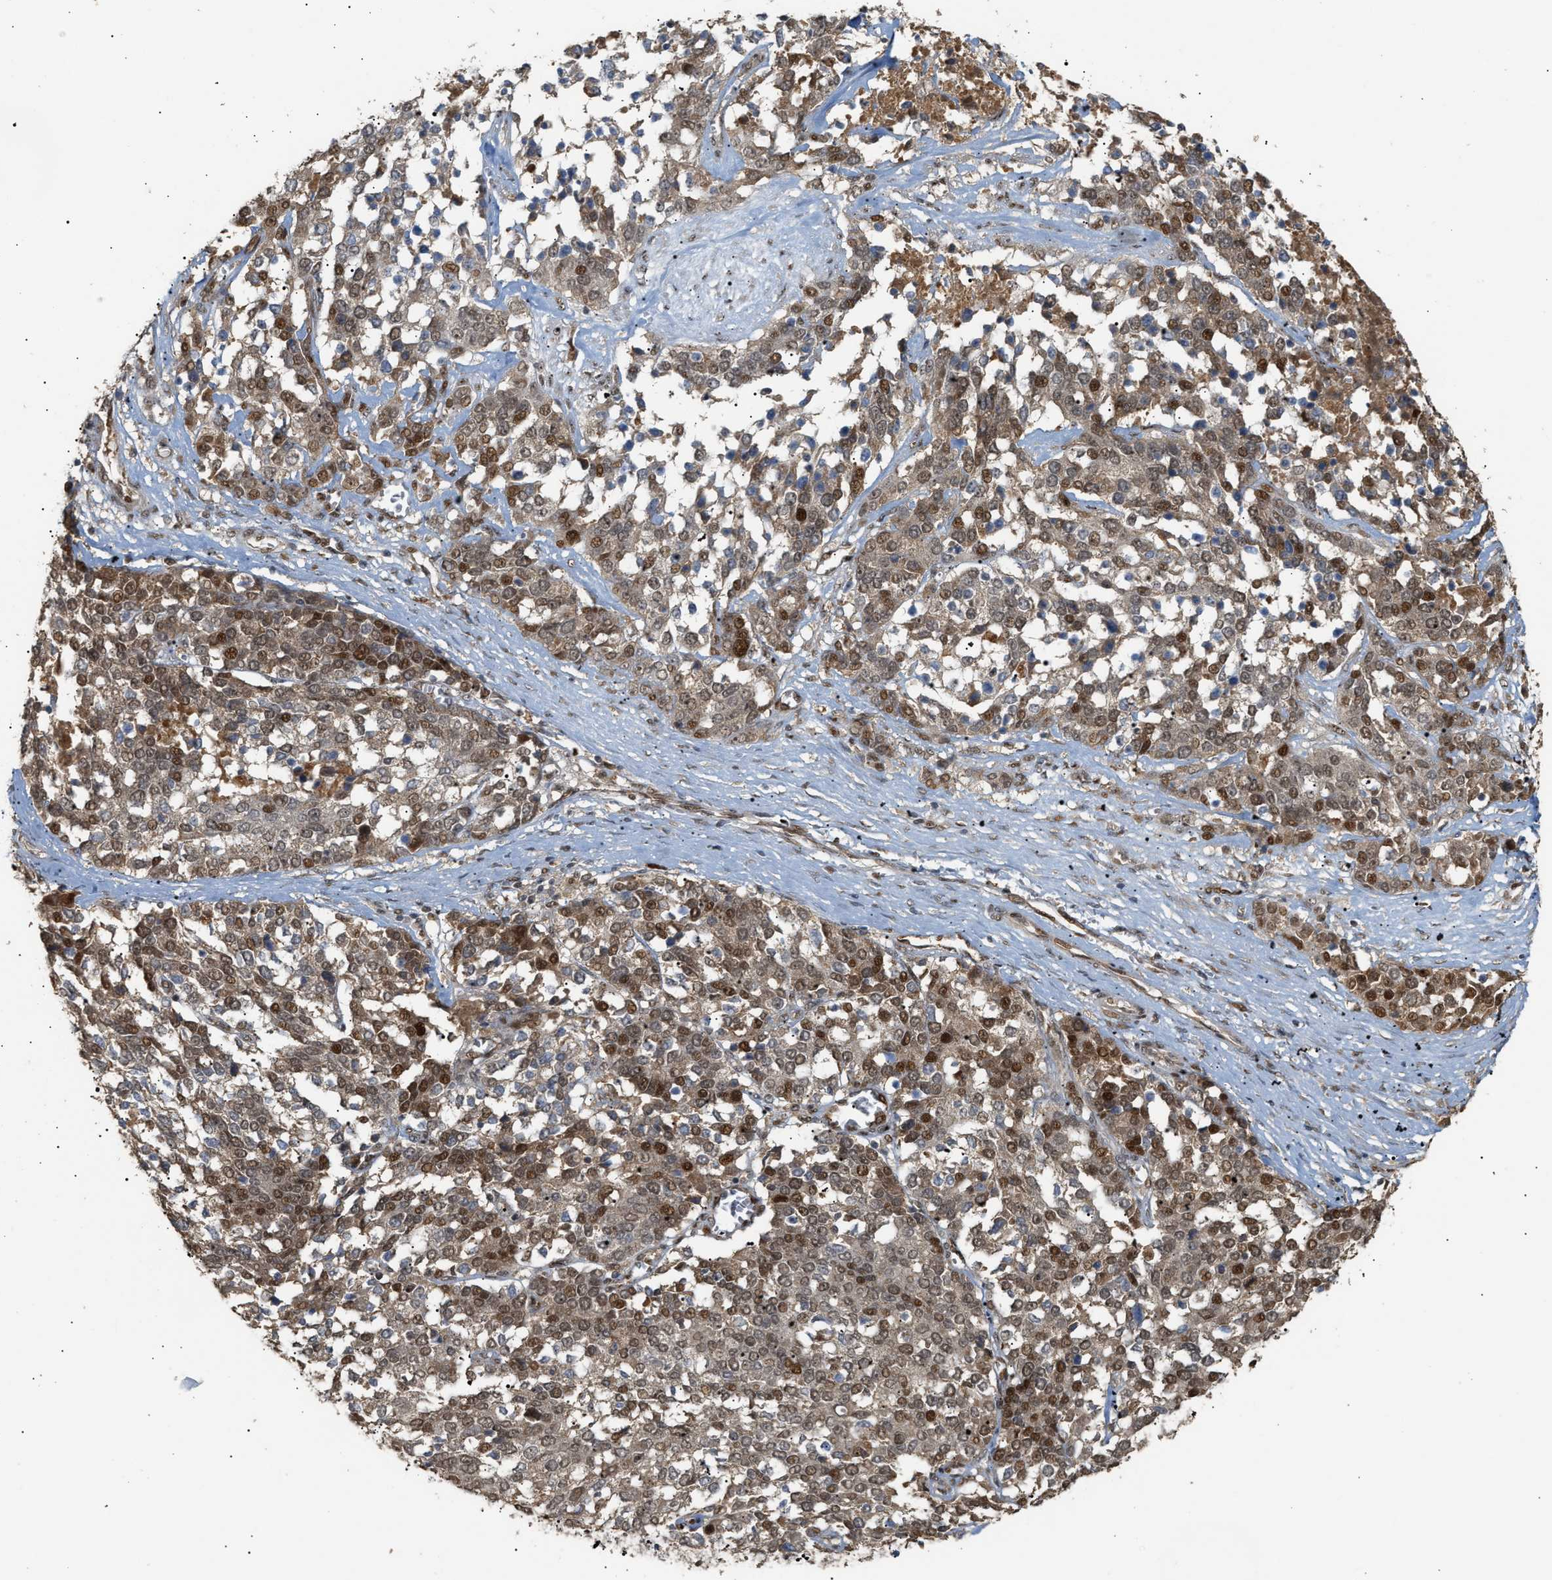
{"staining": {"intensity": "moderate", "quantity": ">75%", "location": "cytoplasmic/membranous,nuclear"}, "tissue": "ovarian cancer", "cell_type": "Tumor cells", "image_type": "cancer", "snomed": [{"axis": "morphology", "description": "Cystadenocarcinoma, serous, NOS"}, {"axis": "topography", "description": "Ovary"}], "caption": "An image showing moderate cytoplasmic/membranous and nuclear expression in approximately >75% of tumor cells in serous cystadenocarcinoma (ovarian), as visualized by brown immunohistochemical staining.", "gene": "ZFAND5", "patient": {"sex": "female", "age": 44}}